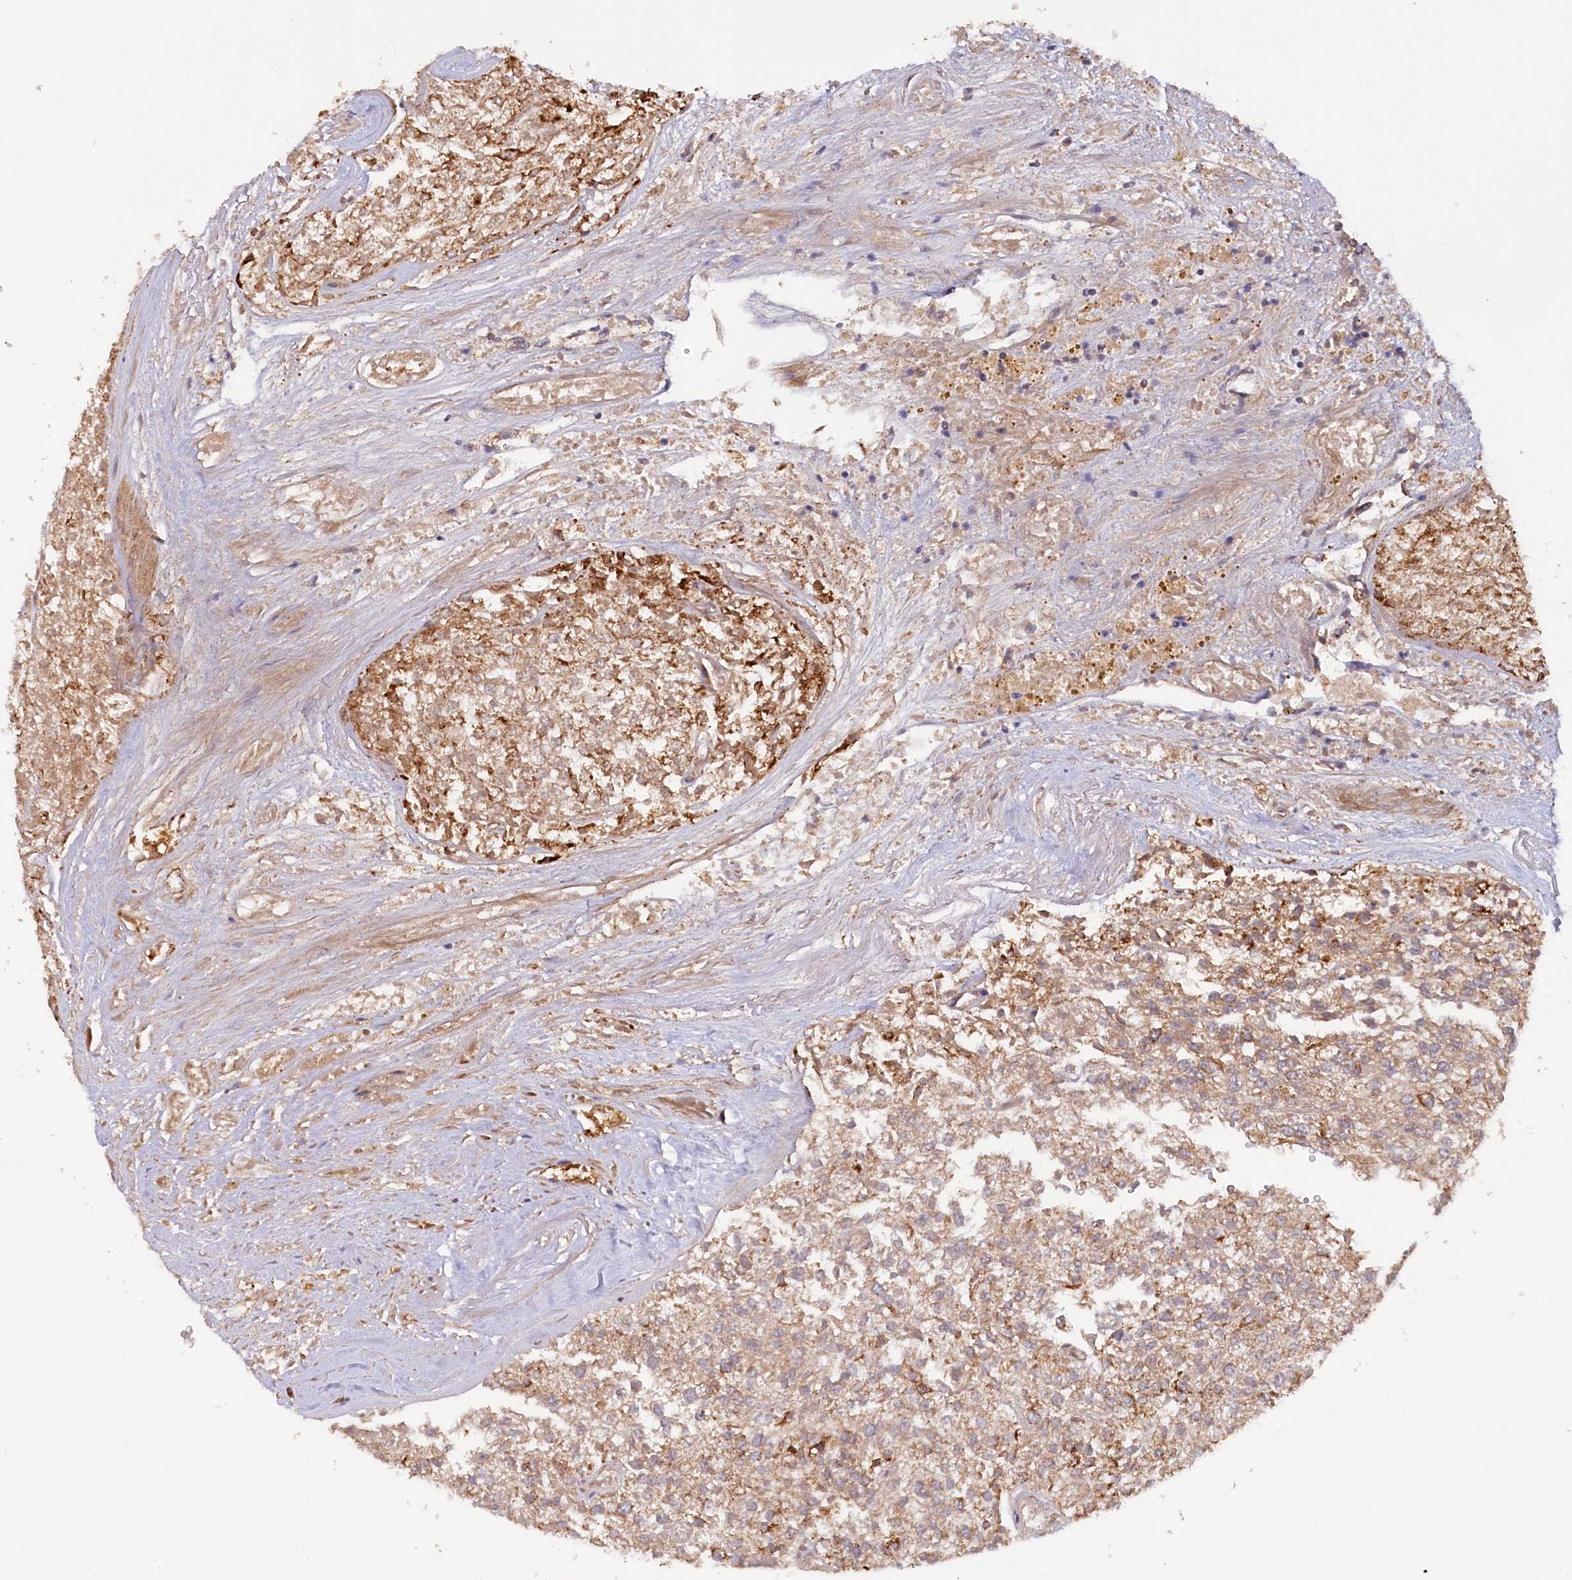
{"staining": {"intensity": "weak", "quantity": ">75%", "location": "cytoplasmic/membranous"}, "tissue": "renal cancer", "cell_type": "Tumor cells", "image_type": "cancer", "snomed": [{"axis": "morphology", "description": "Adenocarcinoma, NOS"}, {"axis": "topography", "description": "Kidney"}], "caption": "DAB immunohistochemical staining of renal cancer (adenocarcinoma) shows weak cytoplasmic/membranous protein expression in about >75% of tumor cells.", "gene": "DUS3L", "patient": {"sex": "female", "age": 54}}